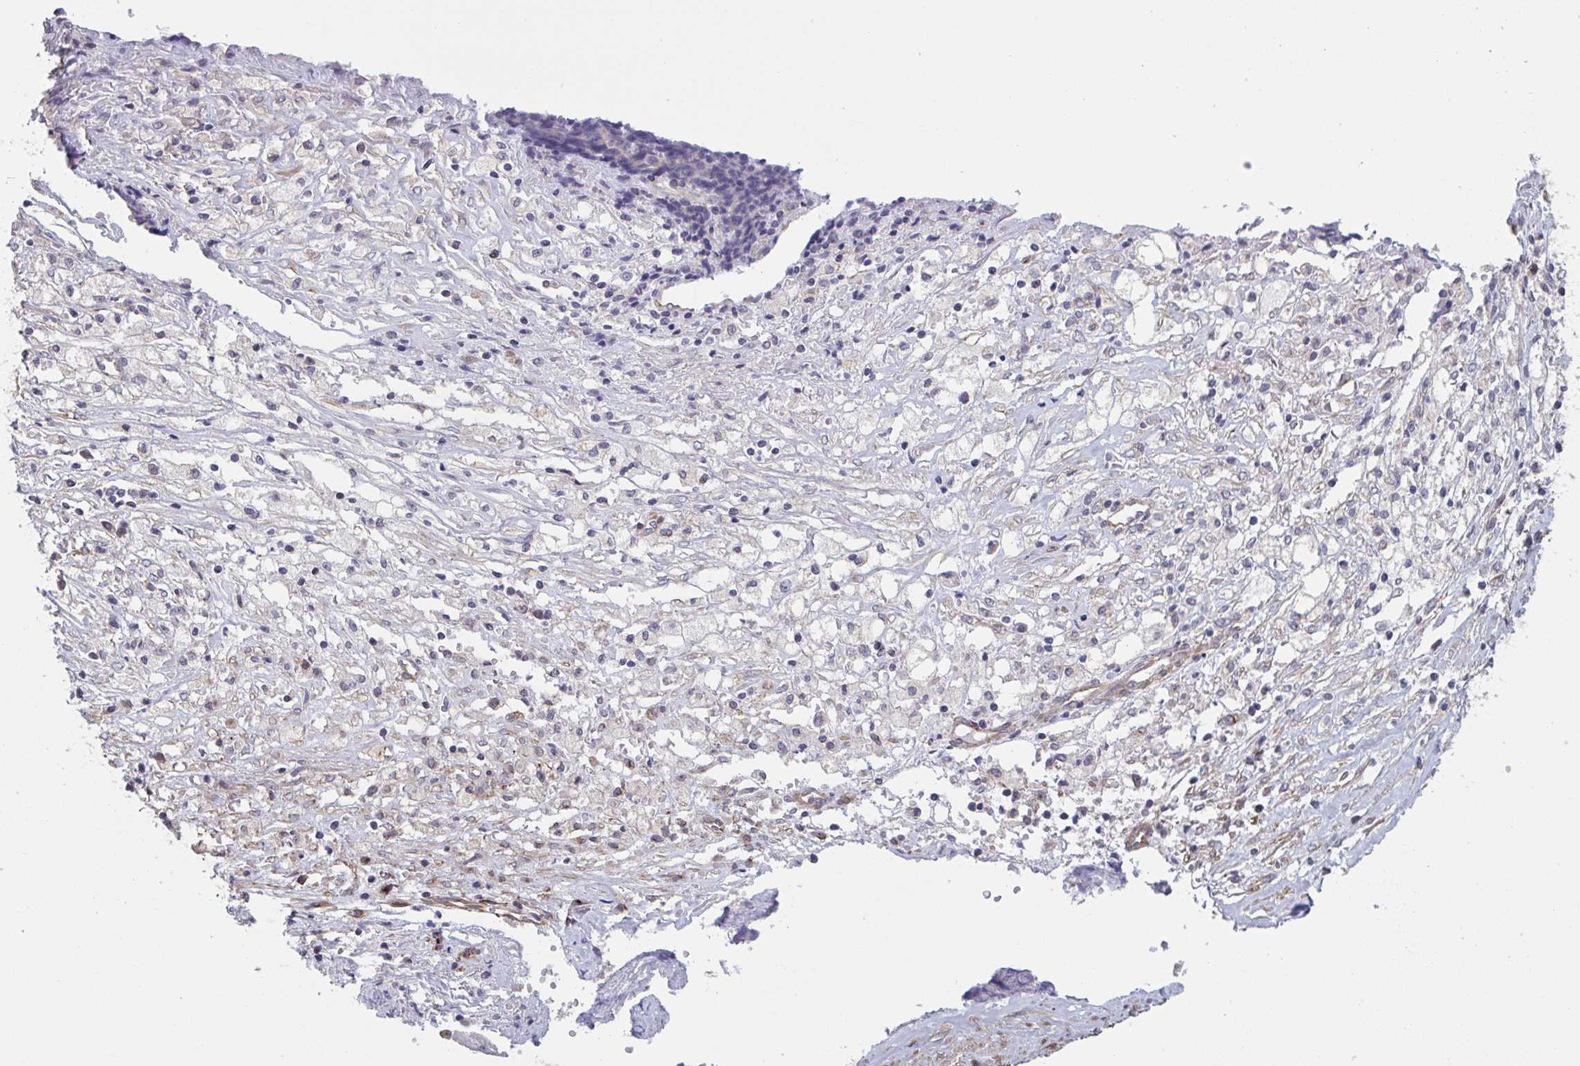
{"staining": {"intensity": "negative", "quantity": "none", "location": "none"}, "tissue": "ovarian cancer", "cell_type": "Tumor cells", "image_type": "cancer", "snomed": [{"axis": "morphology", "description": "Carcinoma, endometroid"}, {"axis": "topography", "description": "Ovary"}], "caption": "Ovarian endometroid carcinoma was stained to show a protein in brown. There is no significant positivity in tumor cells. (DAB (3,3'-diaminobenzidine) IHC visualized using brightfield microscopy, high magnification).", "gene": "TNFSF10", "patient": {"sex": "female", "age": 42}}